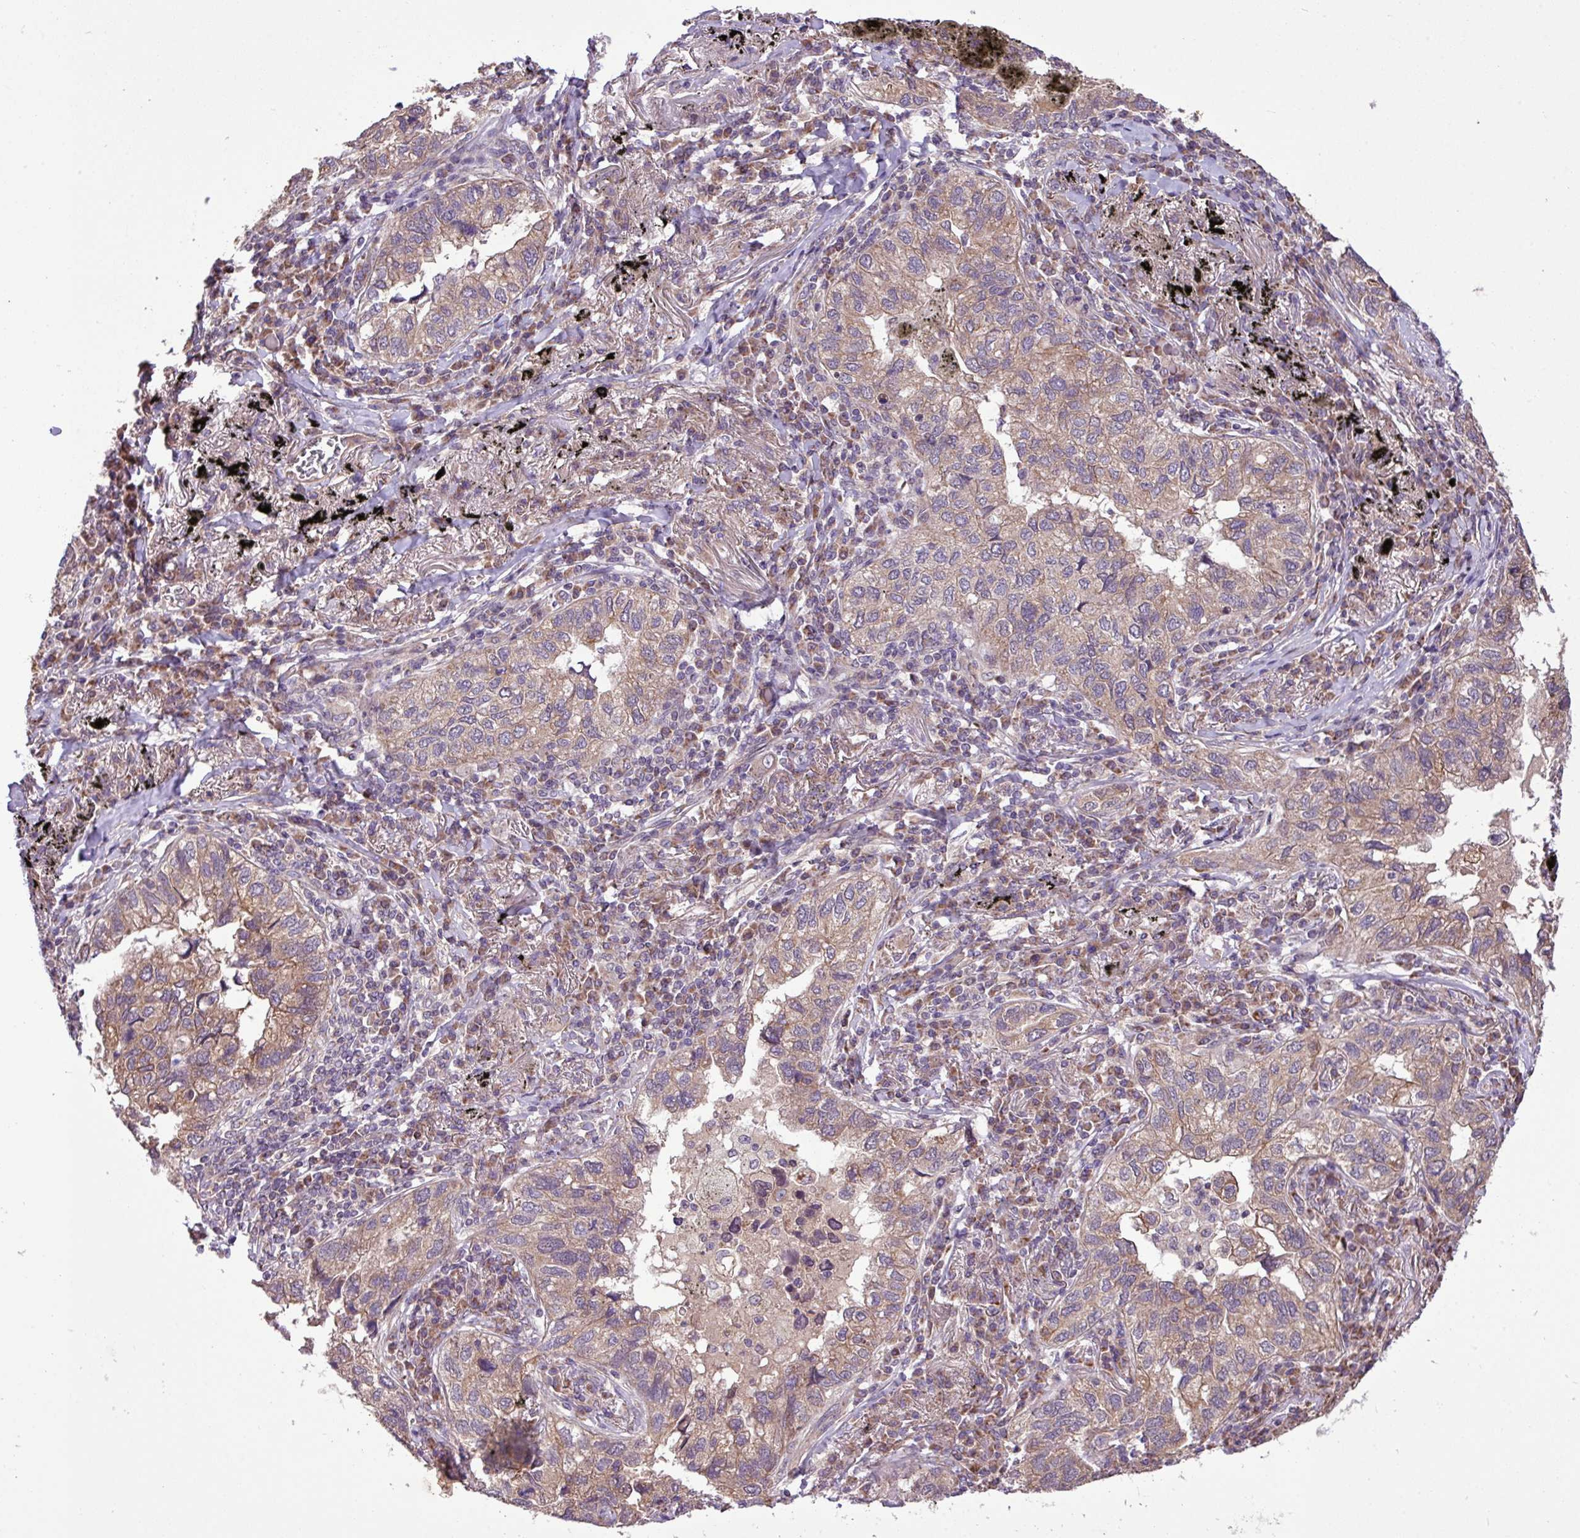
{"staining": {"intensity": "moderate", "quantity": ">75%", "location": "cytoplasmic/membranous"}, "tissue": "lung cancer", "cell_type": "Tumor cells", "image_type": "cancer", "snomed": [{"axis": "morphology", "description": "Adenocarcinoma, NOS"}, {"axis": "topography", "description": "Lung"}], "caption": "Immunohistochemical staining of human lung adenocarcinoma exhibits moderate cytoplasmic/membranous protein expression in about >75% of tumor cells.", "gene": "TIMM10B", "patient": {"sex": "male", "age": 65}}